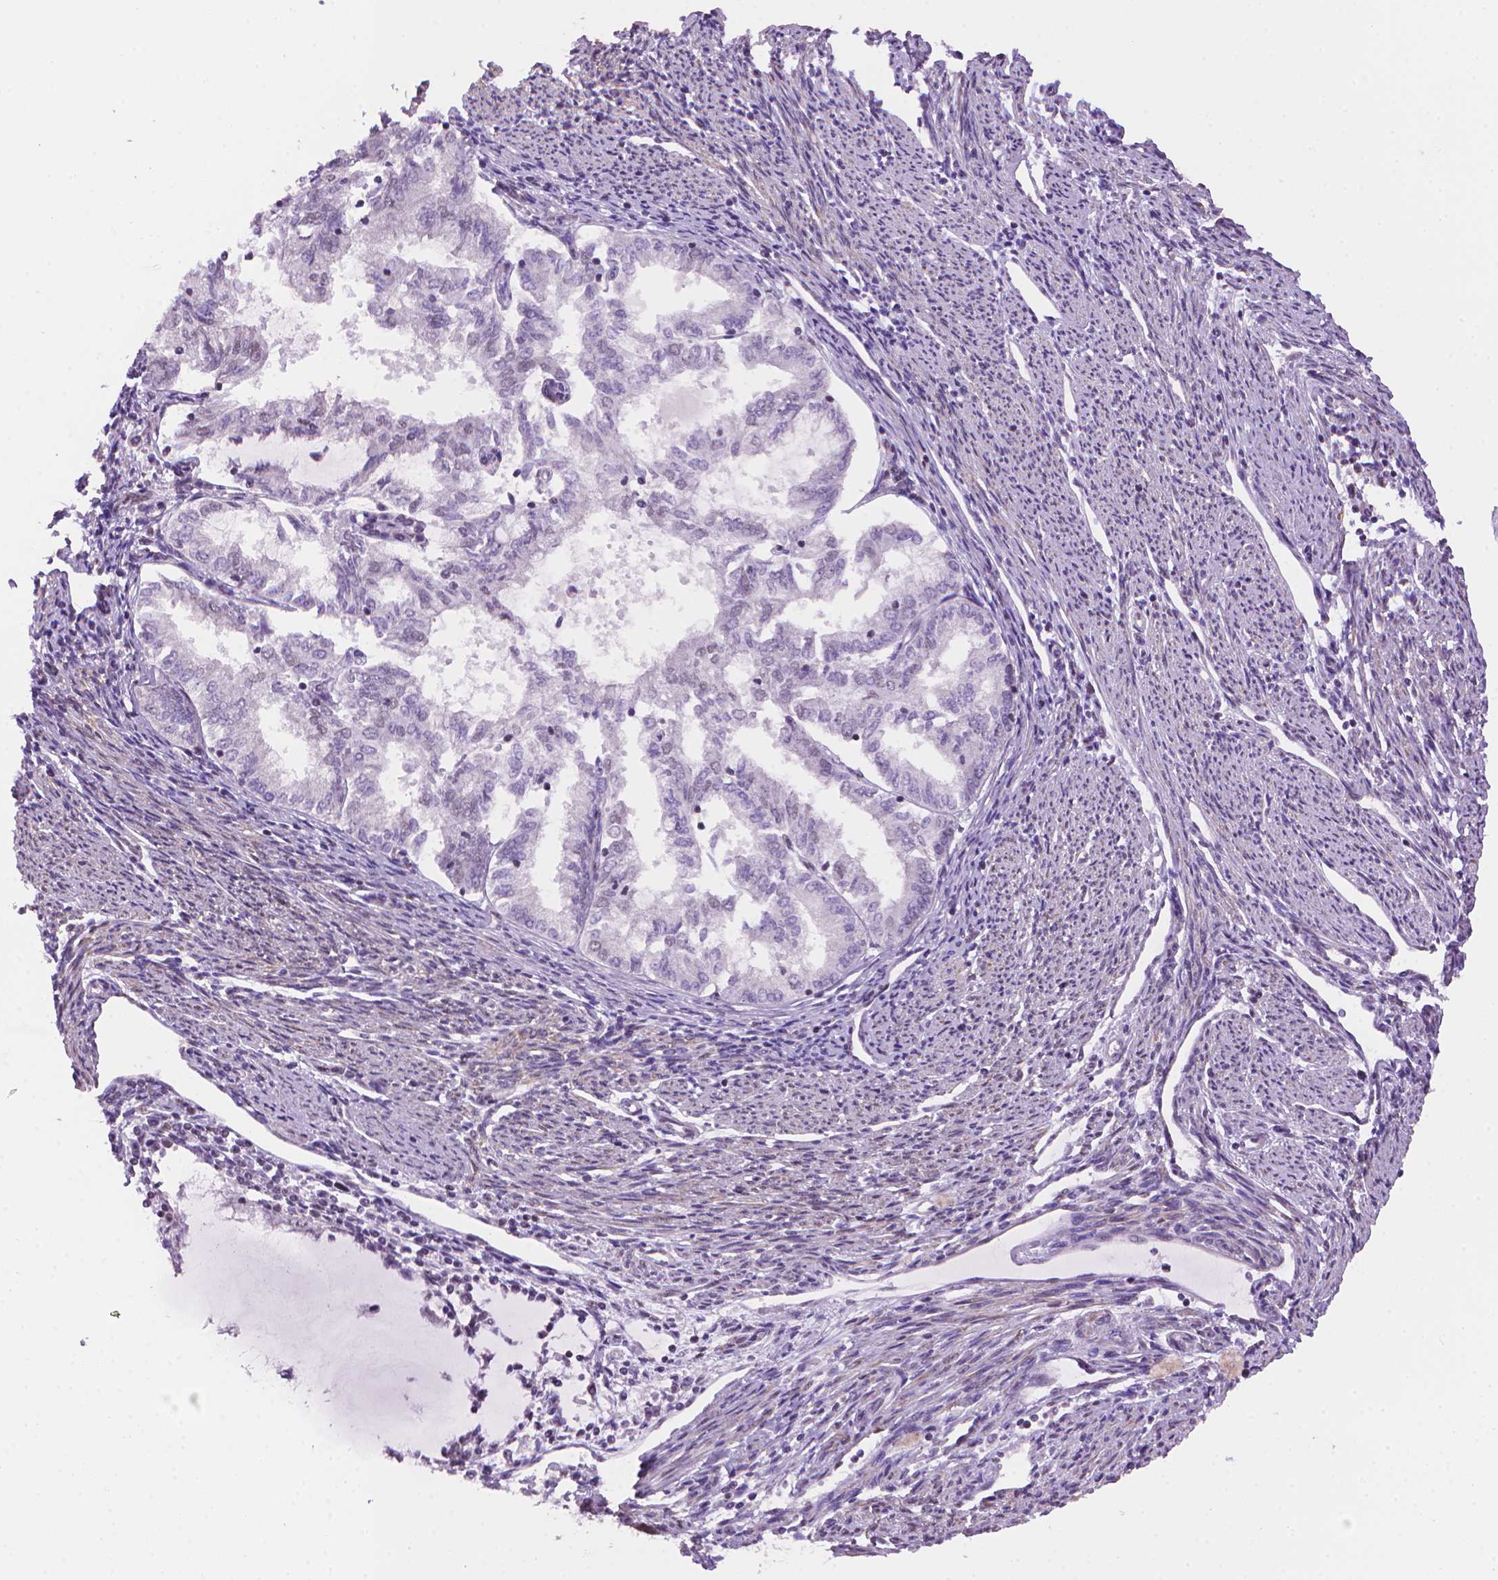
{"staining": {"intensity": "negative", "quantity": "none", "location": "none"}, "tissue": "endometrial cancer", "cell_type": "Tumor cells", "image_type": "cancer", "snomed": [{"axis": "morphology", "description": "Adenocarcinoma, NOS"}, {"axis": "topography", "description": "Endometrium"}], "caption": "Immunohistochemical staining of human endometrial cancer shows no significant expression in tumor cells.", "gene": "UBN1", "patient": {"sex": "female", "age": 79}}